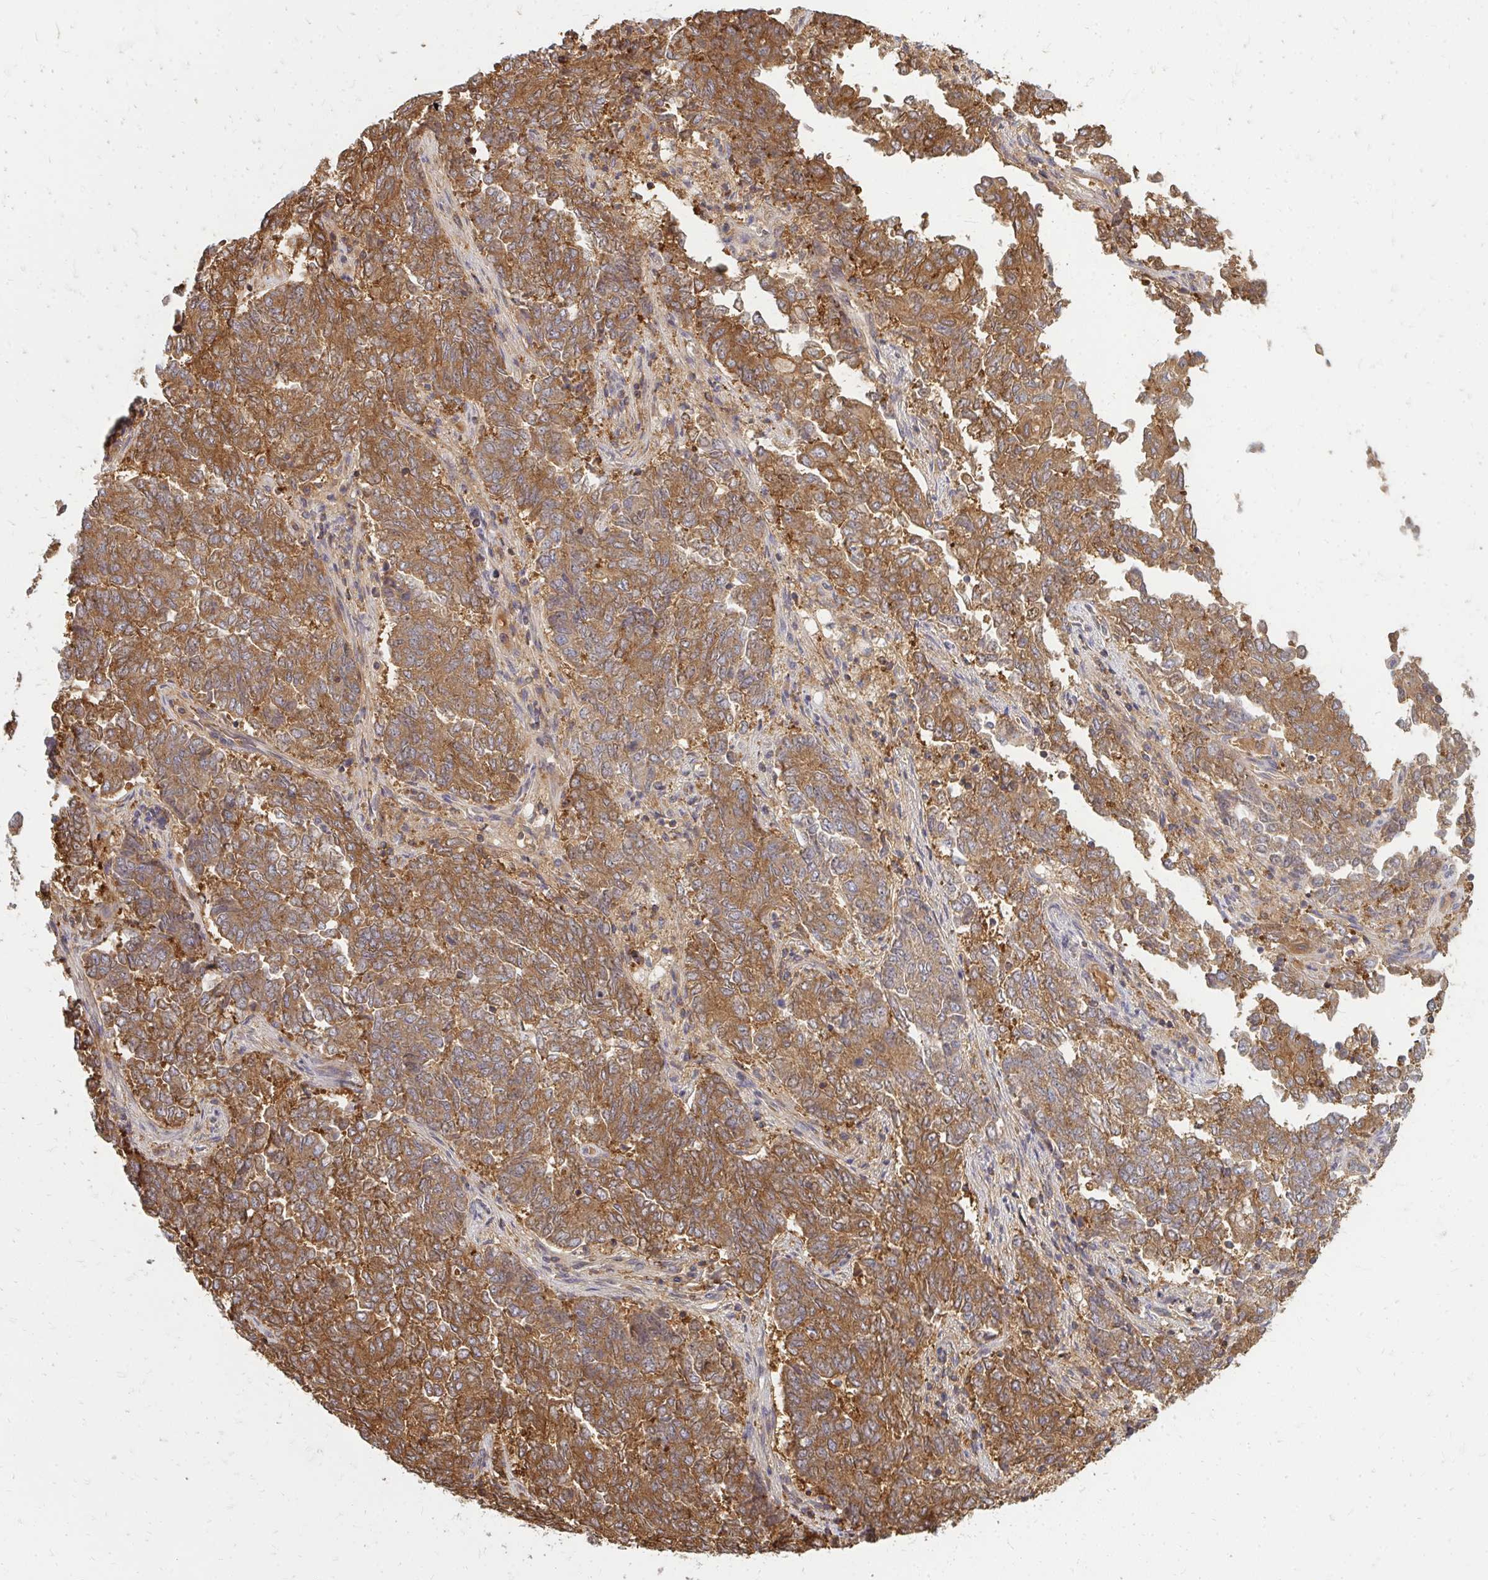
{"staining": {"intensity": "moderate", "quantity": ">75%", "location": "cytoplasmic/membranous"}, "tissue": "endometrial cancer", "cell_type": "Tumor cells", "image_type": "cancer", "snomed": [{"axis": "morphology", "description": "Adenocarcinoma, NOS"}, {"axis": "topography", "description": "Endometrium"}], "caption": "A high-resolution photomicrograph shows immunohistochemistry (IHC) staining of endometrial adenocarcinoma, which demonstrates moderate cytoplasmic/membranous staining in about >75% of tumor cells. (brown staining indicates protein expression, while blue staining denotes nuclei).", "gene": "ZNF285", "patient": {"sex": "female", "age": 80}}